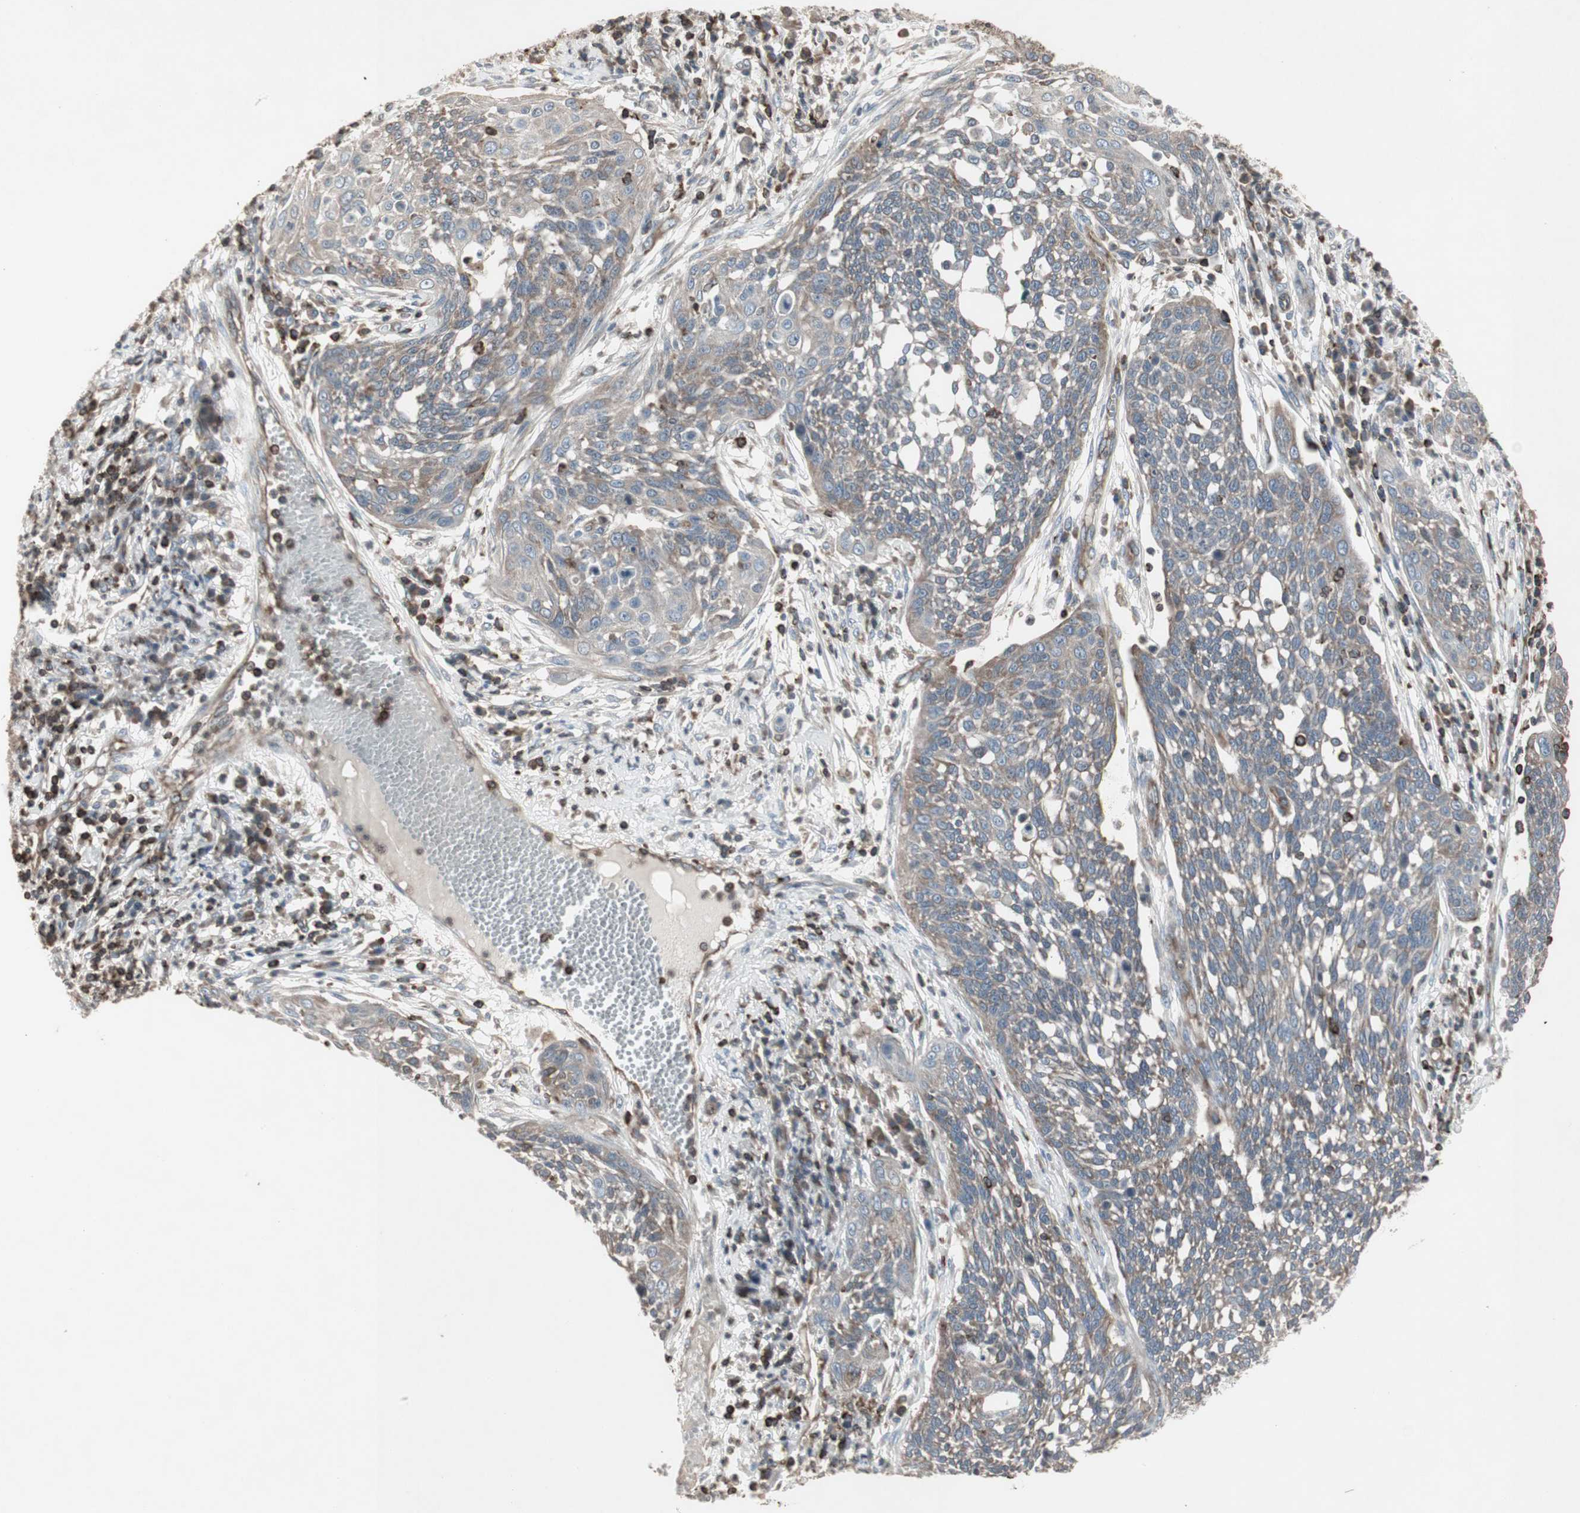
{"staining": {"intensity": "weak", "quantity": ">75%", "location": "cytoplasmic/membranous"}, "tissue": "cervical cancer", "cell_type": "Tumor cells", "image_type": "cancer", "snomed": [{"axis": "morphology", "description": "Squamous cell carcinoma, NOS"}, {"axis": "topography", "description": "Cervix"}], "caption": "DAB immunohistochemical staining of human cervical cancer (squamous cell carcinoma) demonstrates weak cytoplasmic/membranous protein positivity in about >75% of tumor cells.", "gene": "ARHGEF1", "patient": {"sex": "female", "age": 34}}